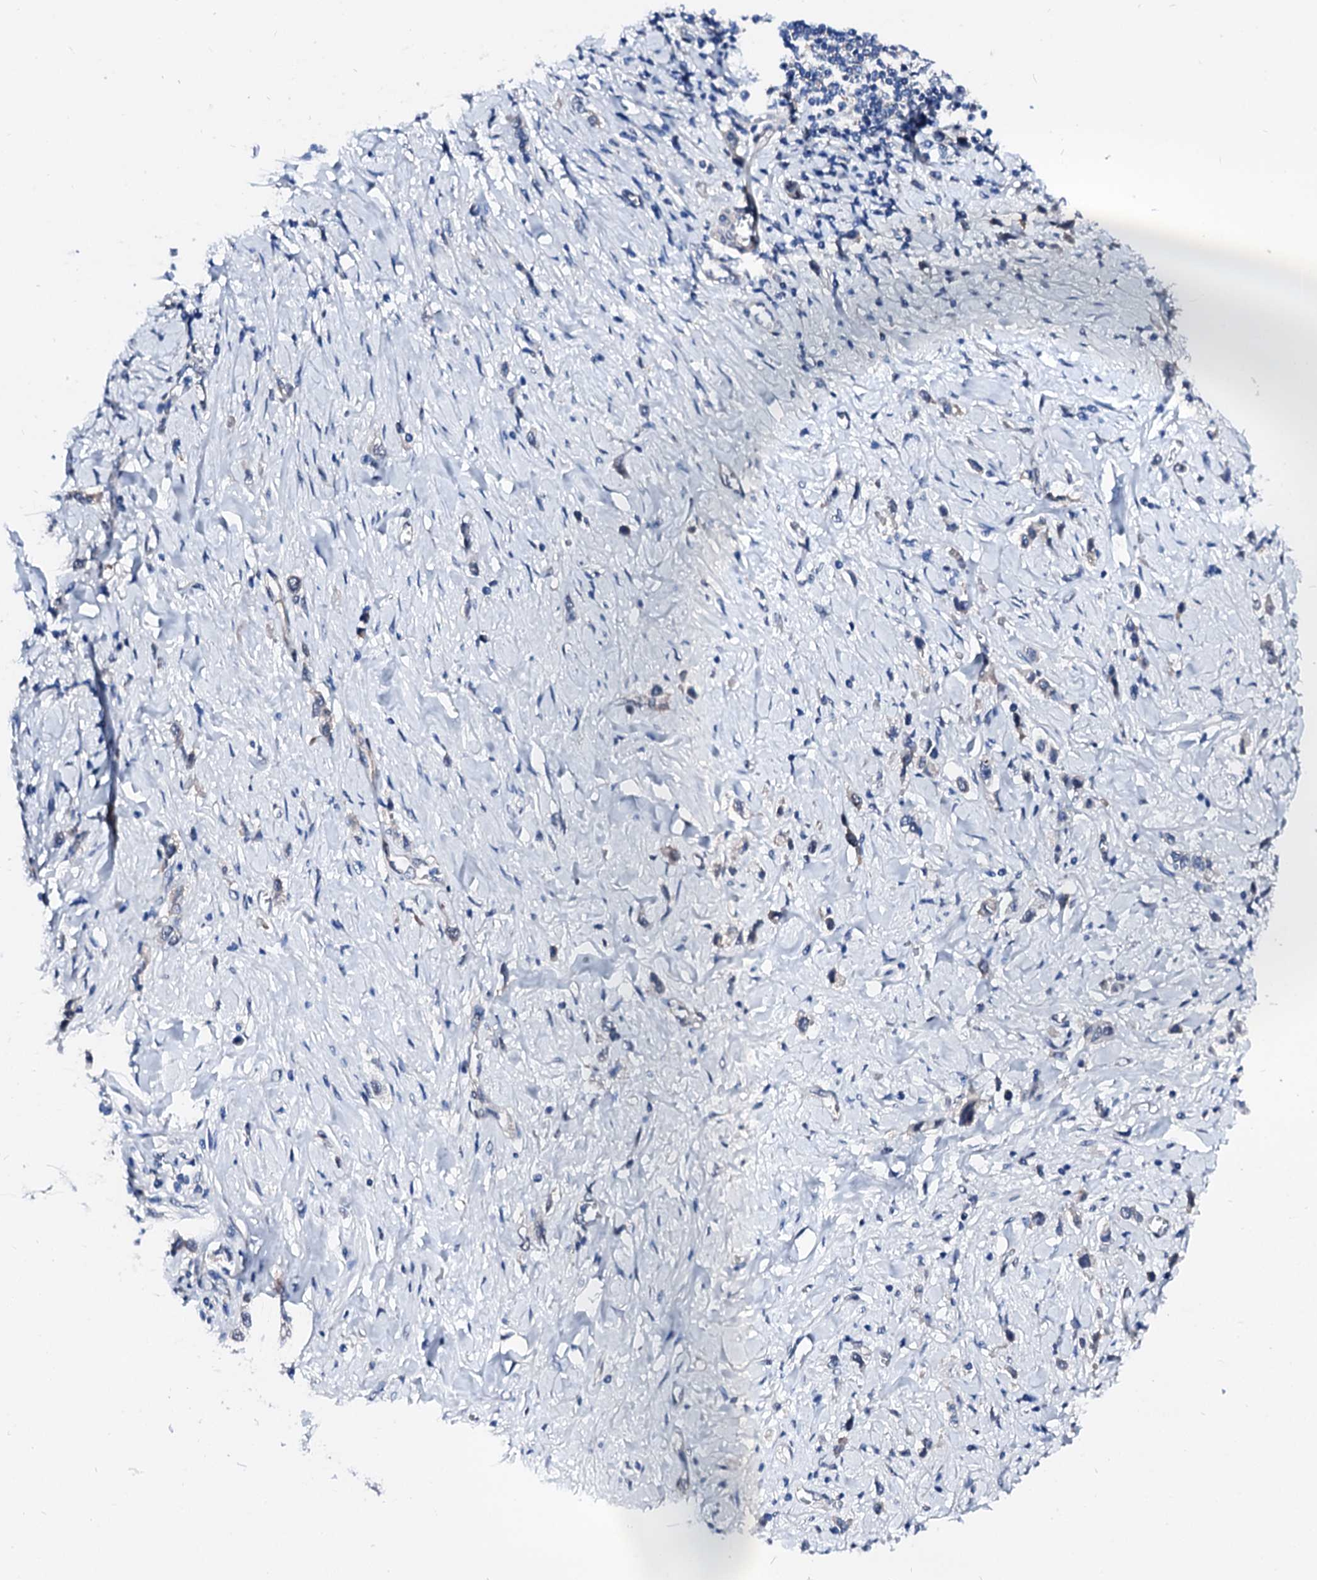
{"staining": {"intensity": "negative", "quantity": "none", "location": "none"}, "tissue": "stomach cancer", "cell_type": "Tumor cells", "image_type": "cancer", "snomed": [{"axis": "morphology", "description": "Normal tissue, NOS"}, {"axis": "morphology", "description": "Adenocarcinoma, NOS"}, {"axis": "topography", "description": "Stomach, upper"}, {"axis": "topography", "description": "Stomach"}], "caption": "This is an immunohistochemistry histopathology image of stomach cancer (adenocarcinoma). There is no positivity in tumor cells.", "gene": "CSN2", "patient": {"sex": "female", "age": 65}}